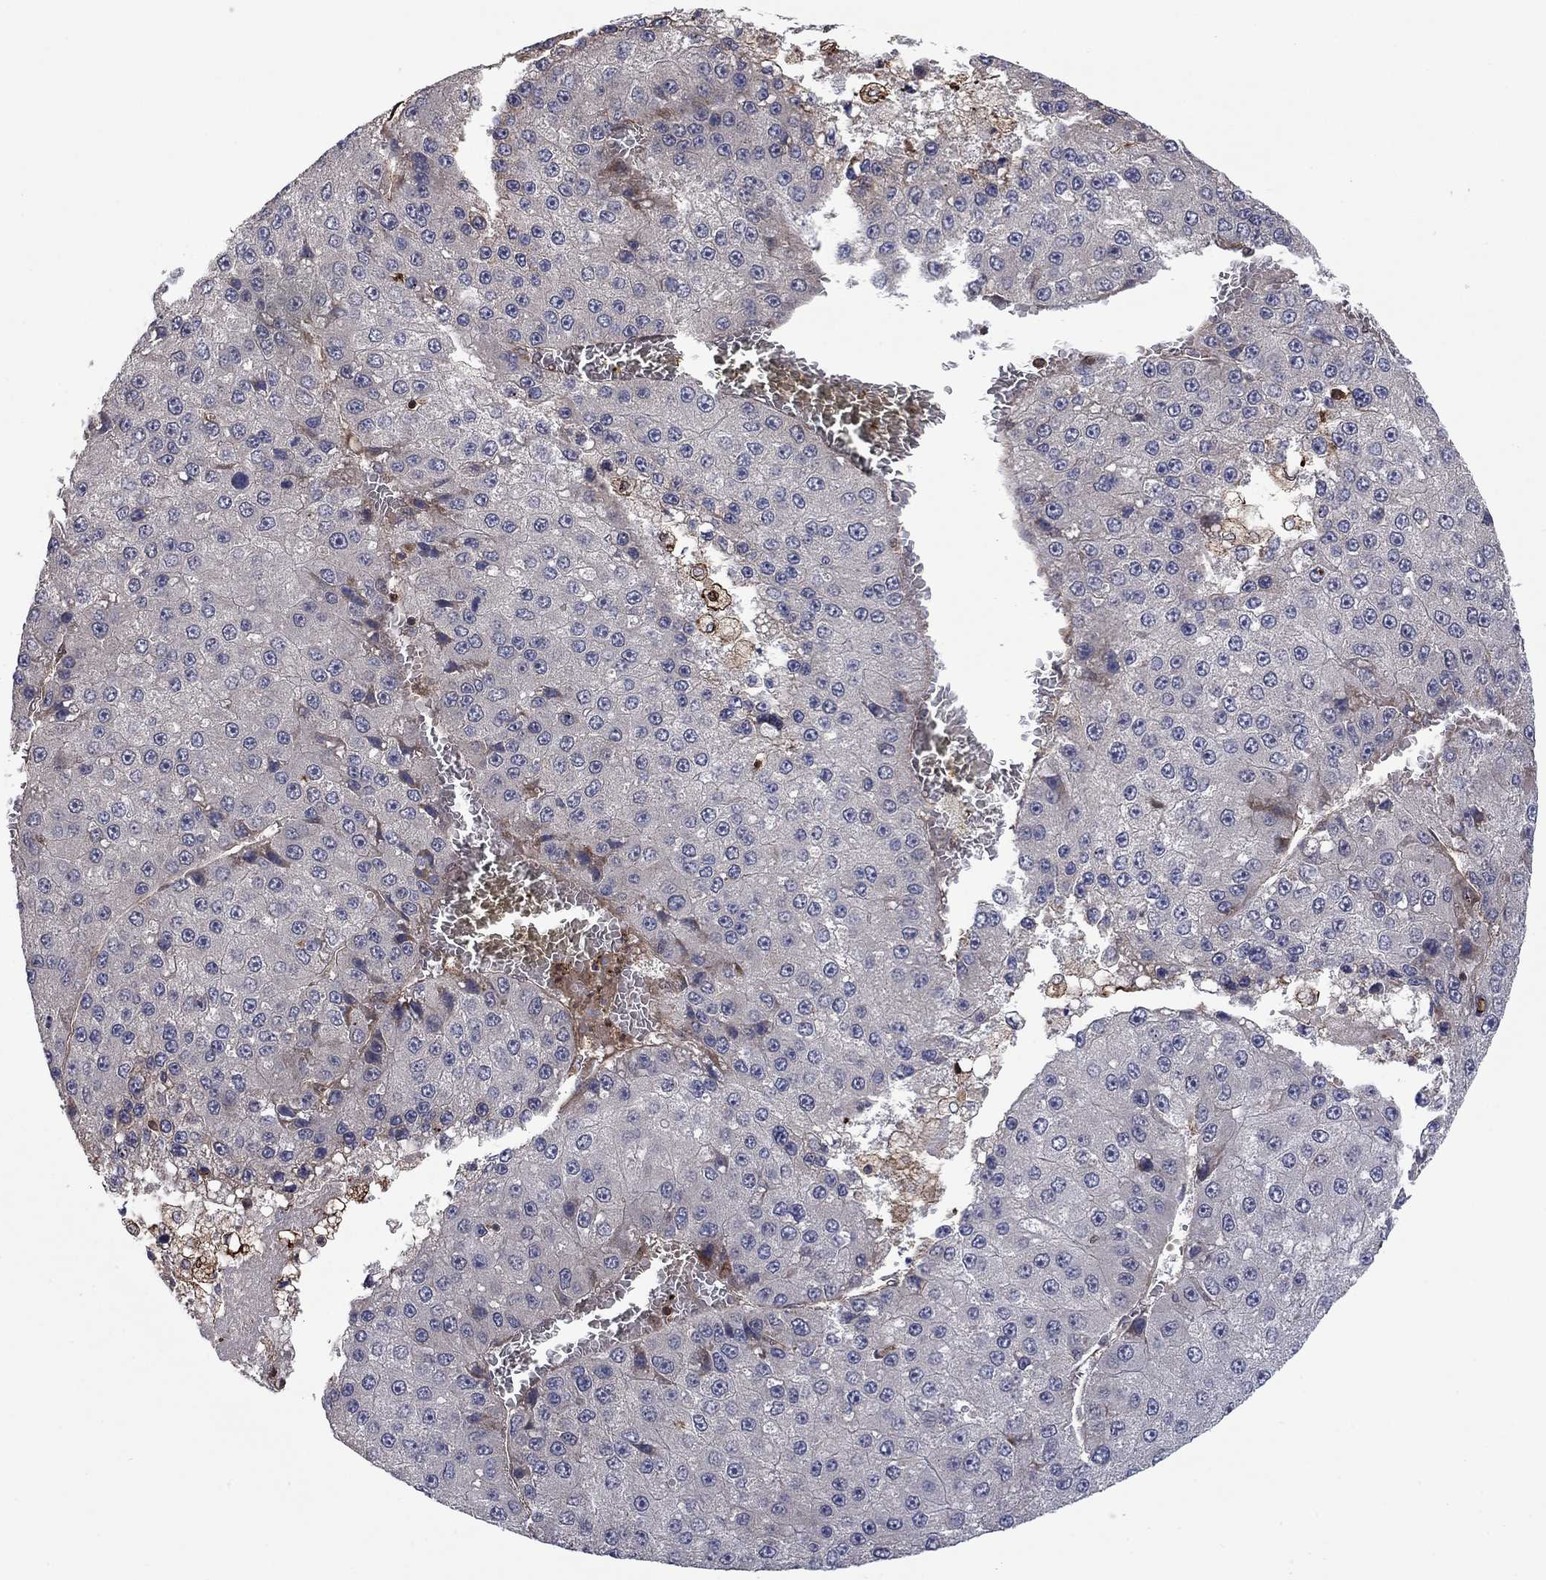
{"staining": {"intensity": "negative", "quantity": "none", "location": "none"}, "tissue": "liver cancer", "cell_type": "Tumor cells", "image_type": "cancer", "snomed": [{"axis": "morphology", "description": "Carcinoma, Hepatocellular, NOS"}, {"axis": "topography", "description": "Liver"}], "caption": "Tumor cells are negative for brown protein staining in liver cancer (hepatocellular carcinoma). The staining is performed using DAB (3,3'-diaminobenzidine) brown chromogen with nuclei counter-stained in using hematoxylin.", "gene": "HDAC4", "patient": {"sex": "female", "age": 73}}